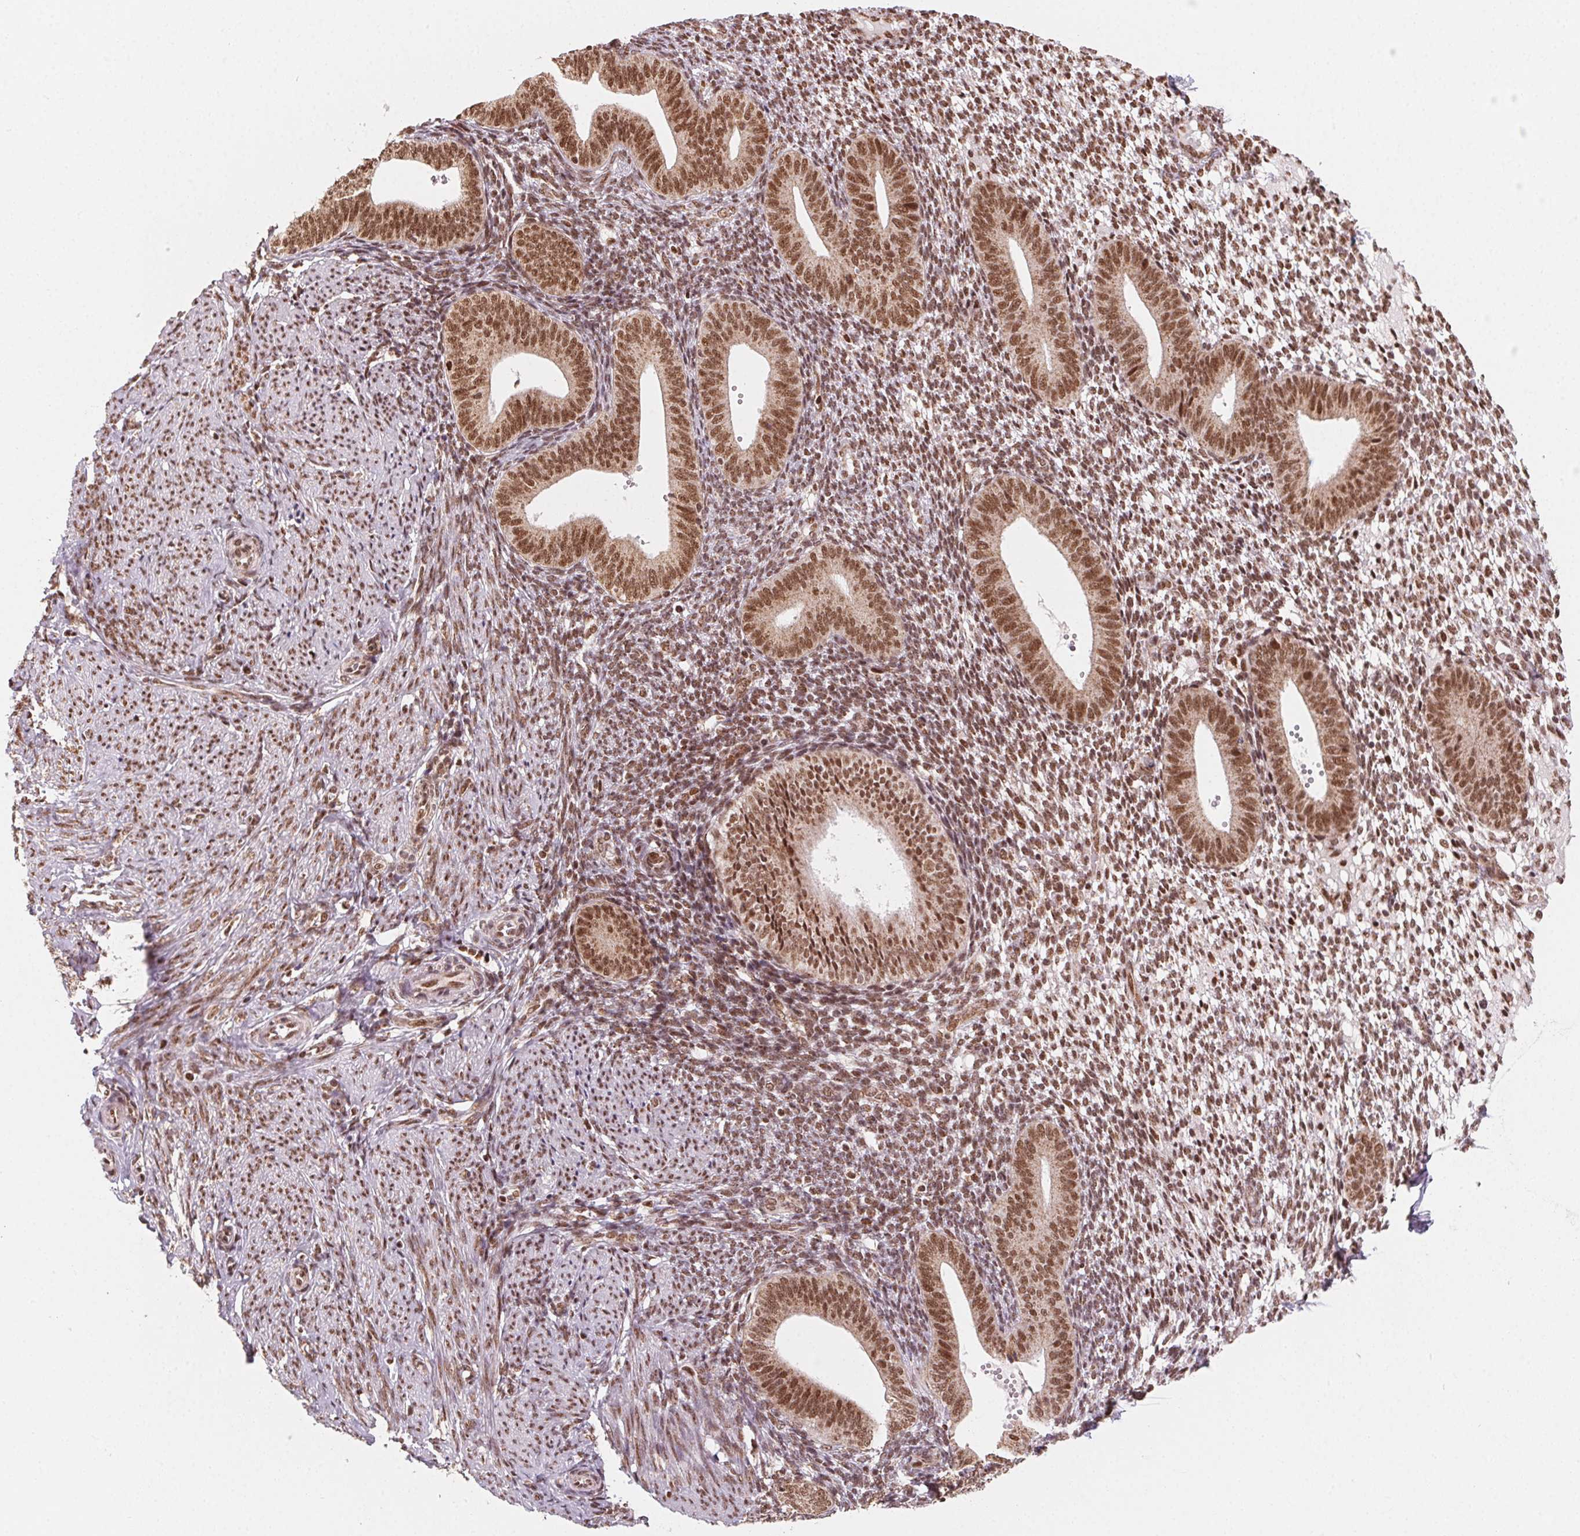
{"staining": {"intensity": "moderate", "quantity": "25%-75%", "location": "nuclear"}, "tissue": "endometrium", "cell_type": "Cells in endometrial stroma", "image_type": "normal", "snomed": [{"axis": "morphology", "description": "Normal tissue, NOS"}, {"axis": "topography", "description": "Endometrium"}], "caption": "Unremarkable endometrium exhibits moderate nuclear positivity in about 25%-75% of cells in endometrial stroma, visualized by immunohistochemistry.", "gene": "TOPORS", "patient": {"sex": "female", "age": 40}}